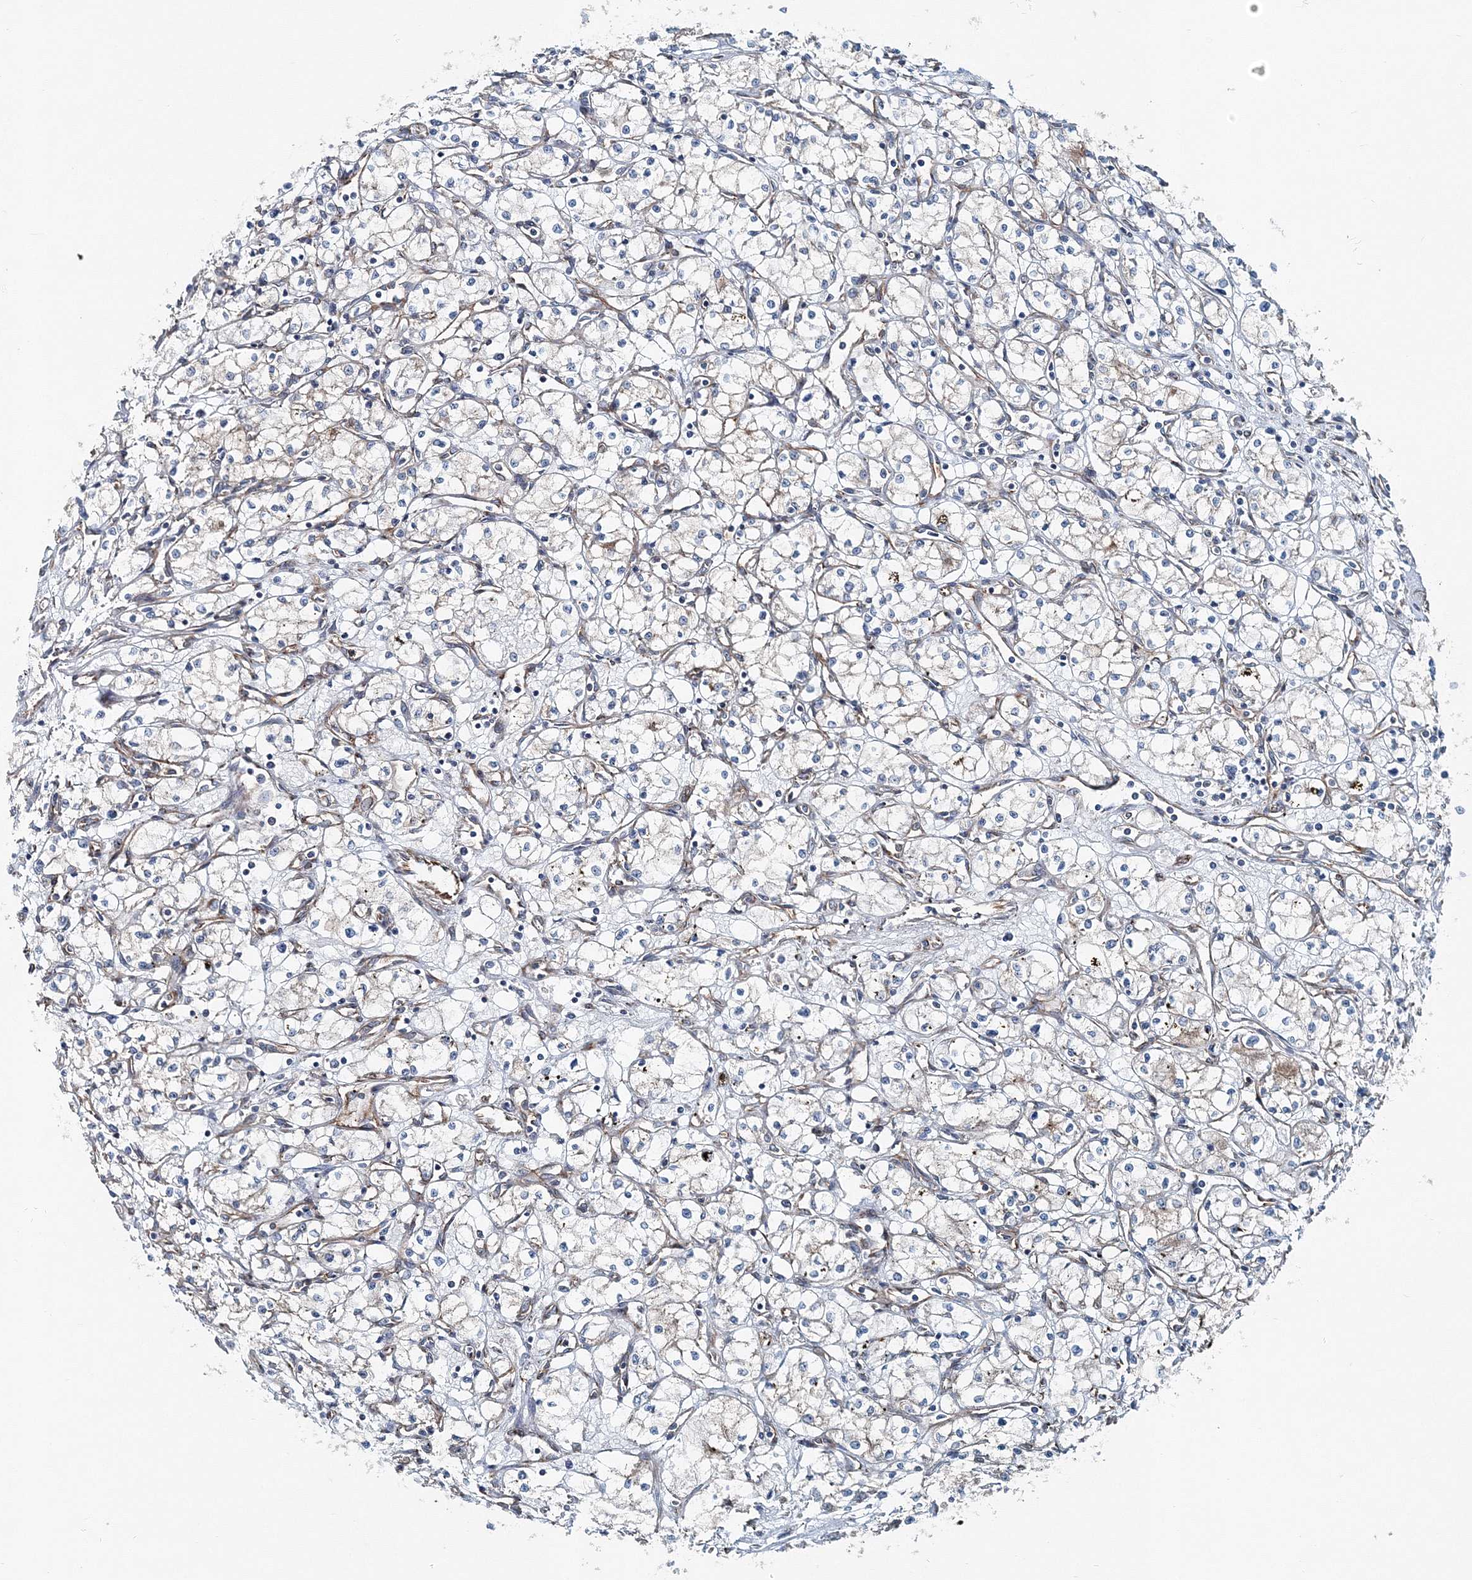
{"staining": {"intensity": "negative", "quantity": "none", "location": "none"}, "tissue": "renal cancer", "cell_type": "Tumor cells", "image_type": "cancer", "snomed": [{"axis": "morphology", "description": "Adenocarcinoma, NOS"}, {"axis": "topography", "description": "Kidney"}], "caption": "There is no significant expression in tumor cells of adenocarcinoma (renal). Nuclei are stained in blue.", "gene": "MPHOSPH9", "patient": {"sex": "male", "age": 59}}